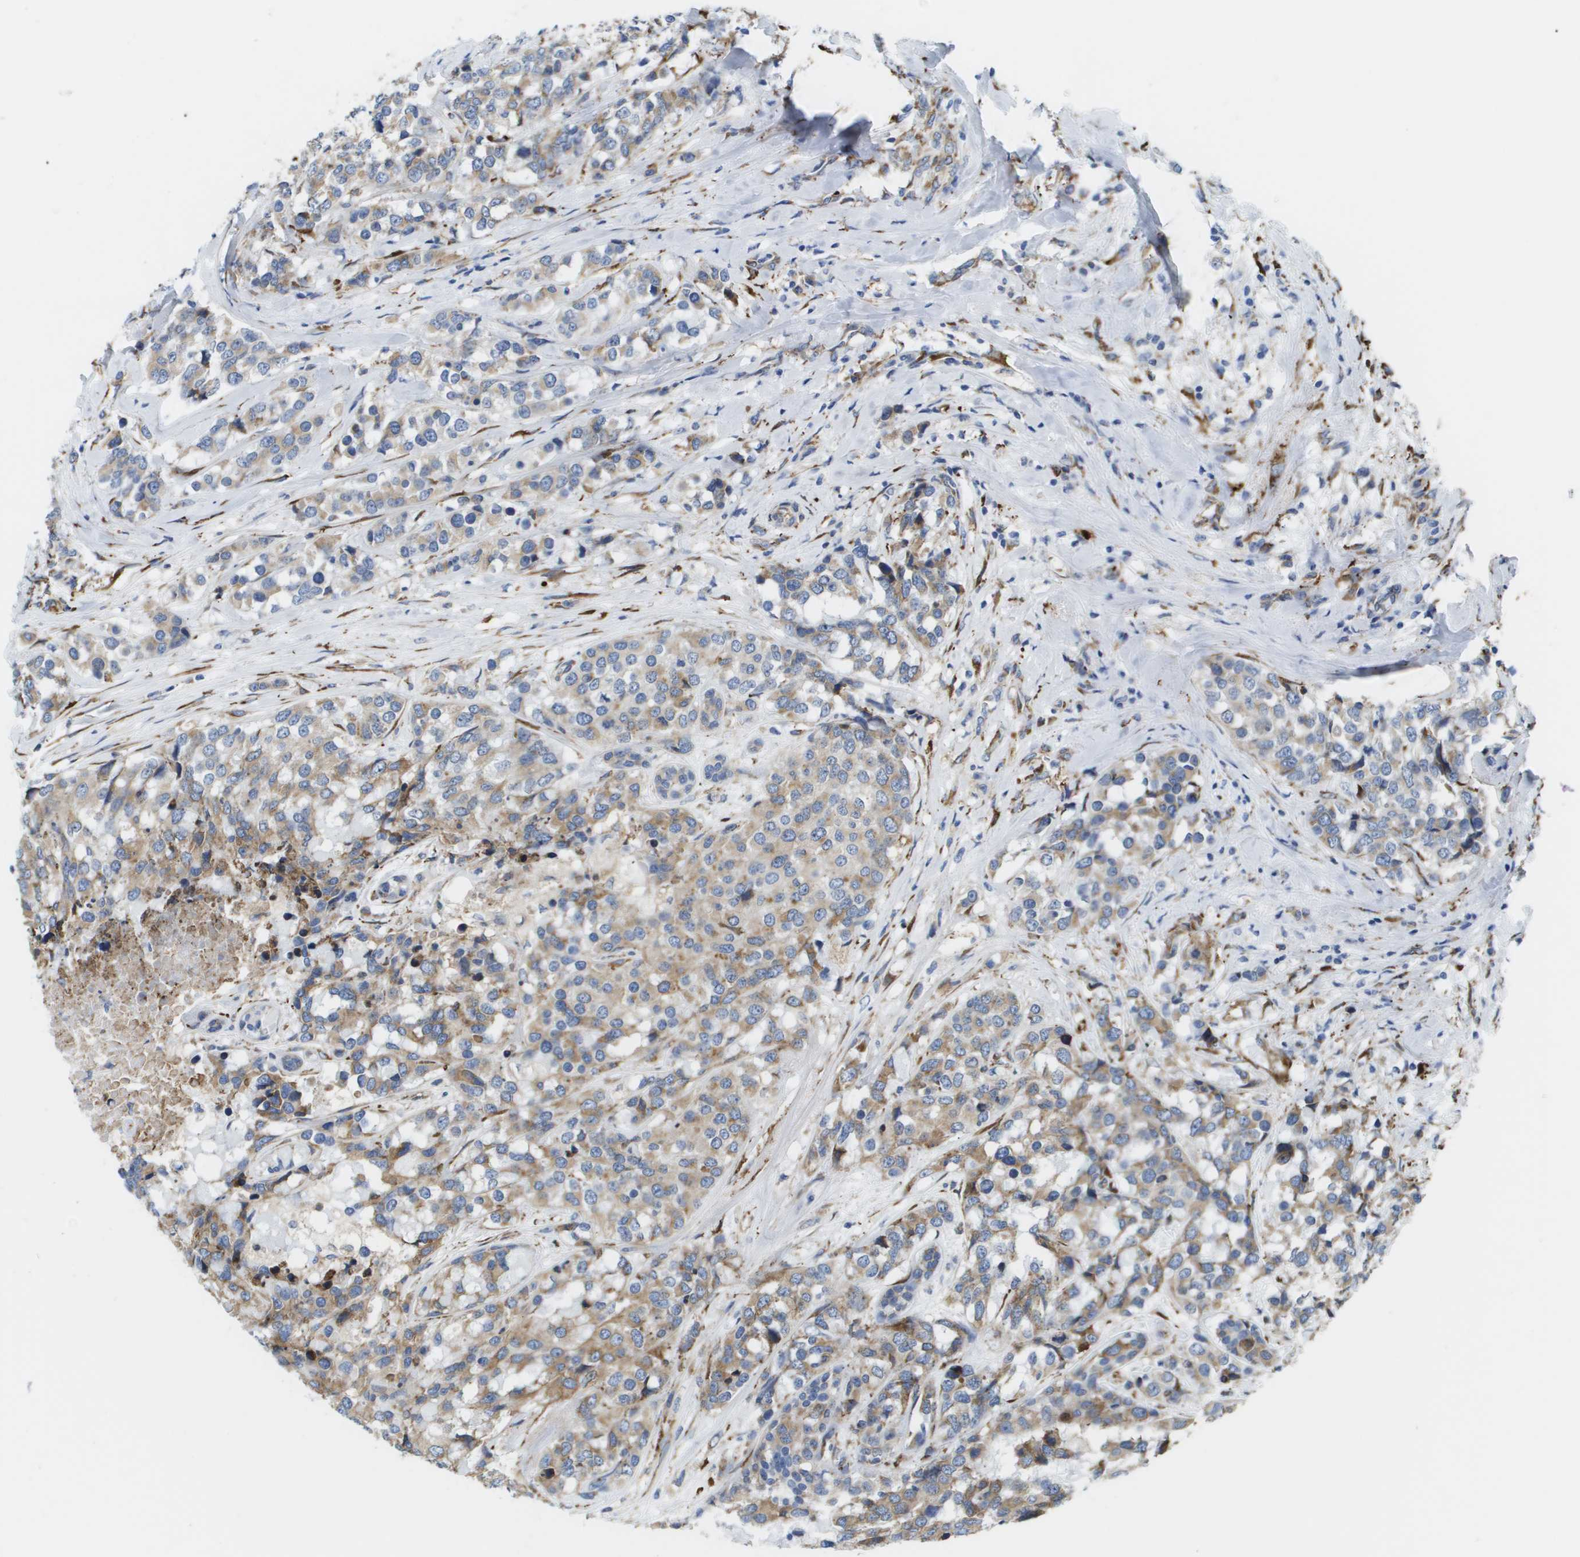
{"staining": {"intensity": "moderate", "quantity": ">75%", "location": "cytoplasmic/membranous"}, "tissue": "breast cancer", "cell_type": "Tumor cells", "image_type": "cancer", "snomed": [{"axis": "morphology", "description": "Lobular carcinoma"}, {"axis": "topography", "description": "Breast"}], "caption": "IHC micrograph of human breast cancer stained for a protein (brown), which shows medium levels of moderate cytoplasmic/membranous expression in about >75% of tumor cells.", "gene": "ST3GAL2", "patient": {"sex": "female", "age": 59}}